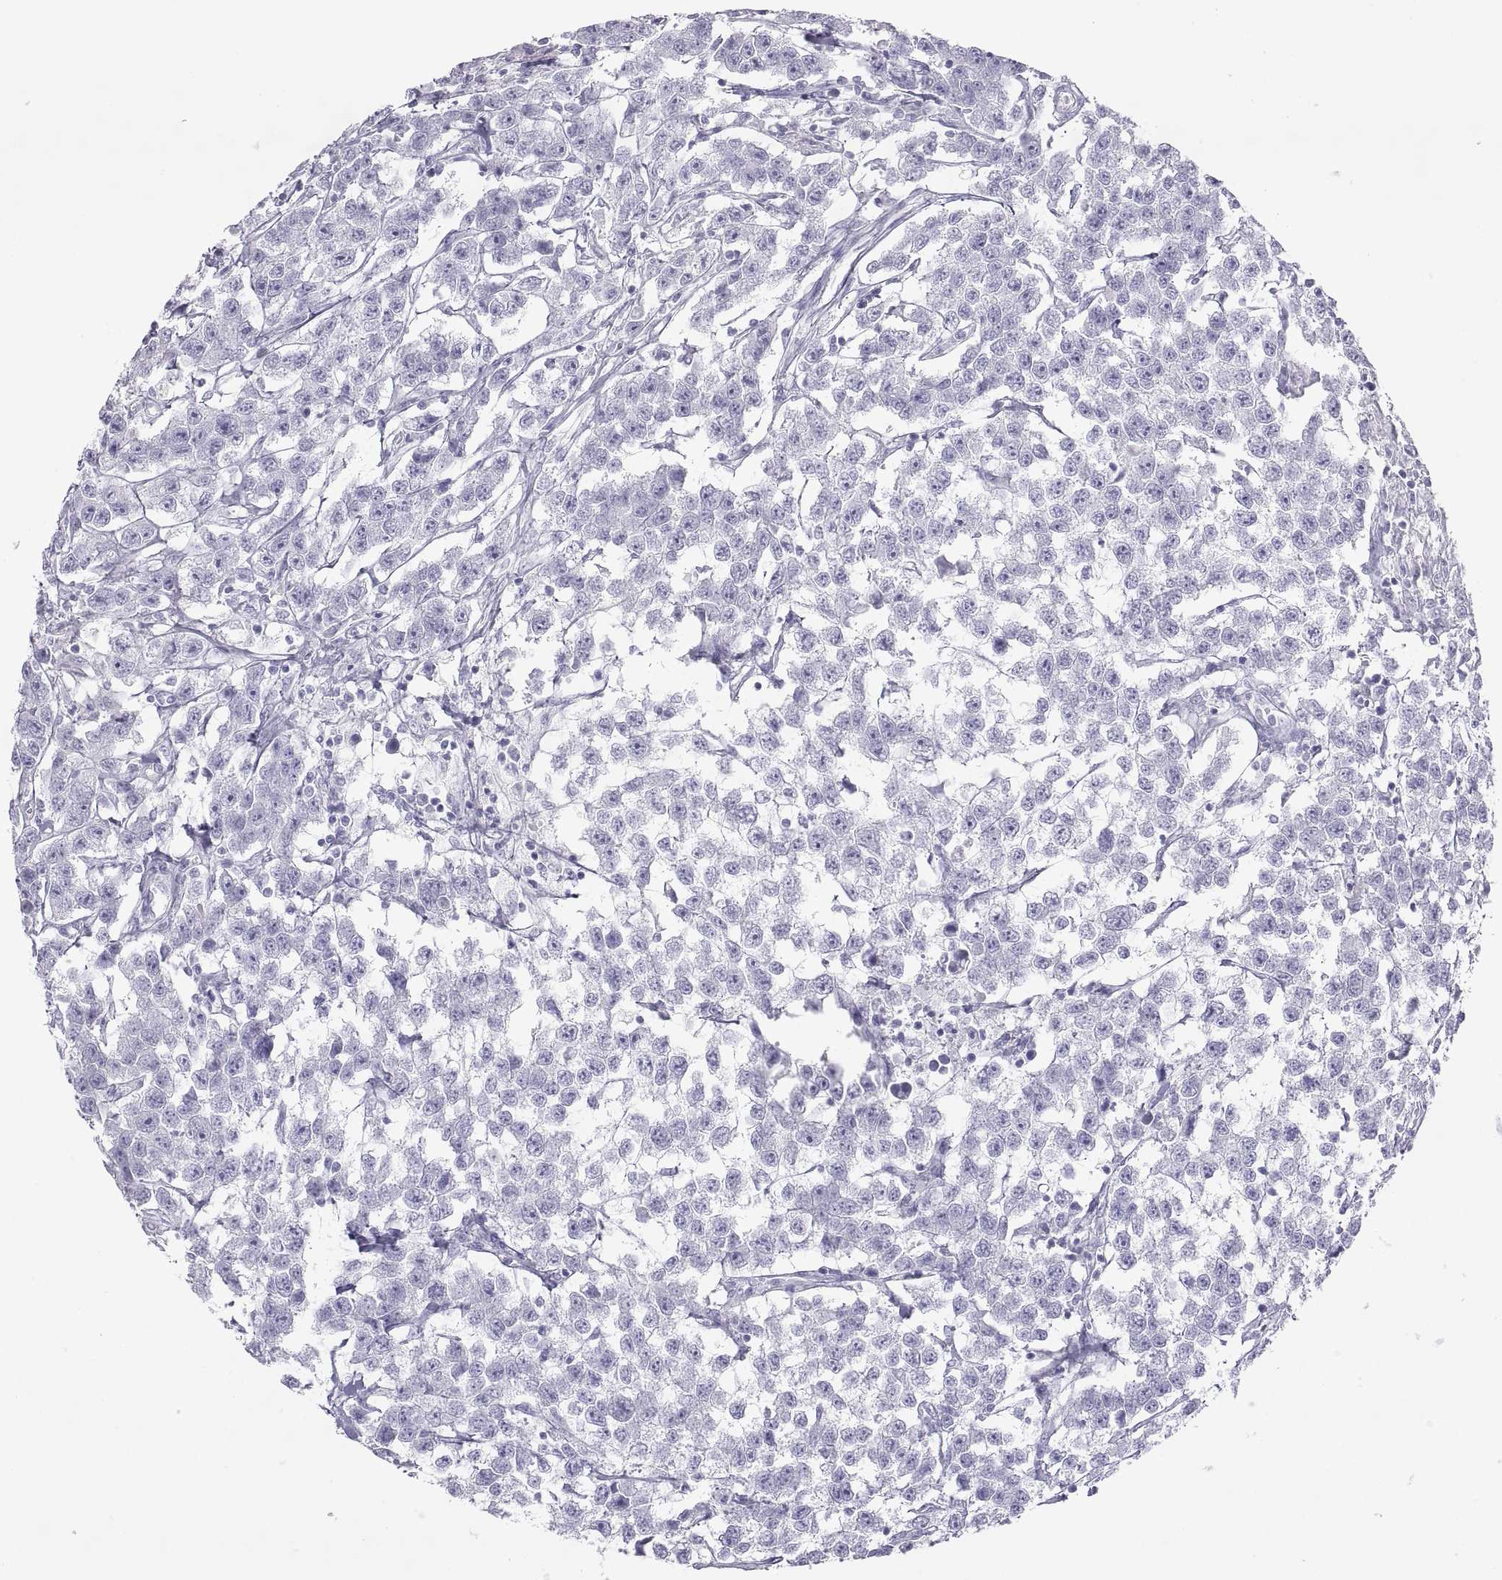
{"staining": {"intensity": "negative", "quantity": "none", "location": "none"}, "tissue": "testis cancer", "cell_type": "Tumor cells", "image_type": "cancer", "snomed": [{"axis": "morphology", "description": "Seminoma, NOS"}, {"axis": "topography", "description": "Testis"}], "caption": "This histopathology image is of testis cancer stained with immunohistochemistry to label a protein in brown with the nuclei are counter-stained blue. There is no positivity in tumor cells.", "gene": "SEMG1", "patient": {"sex": "male", "age": 59}}